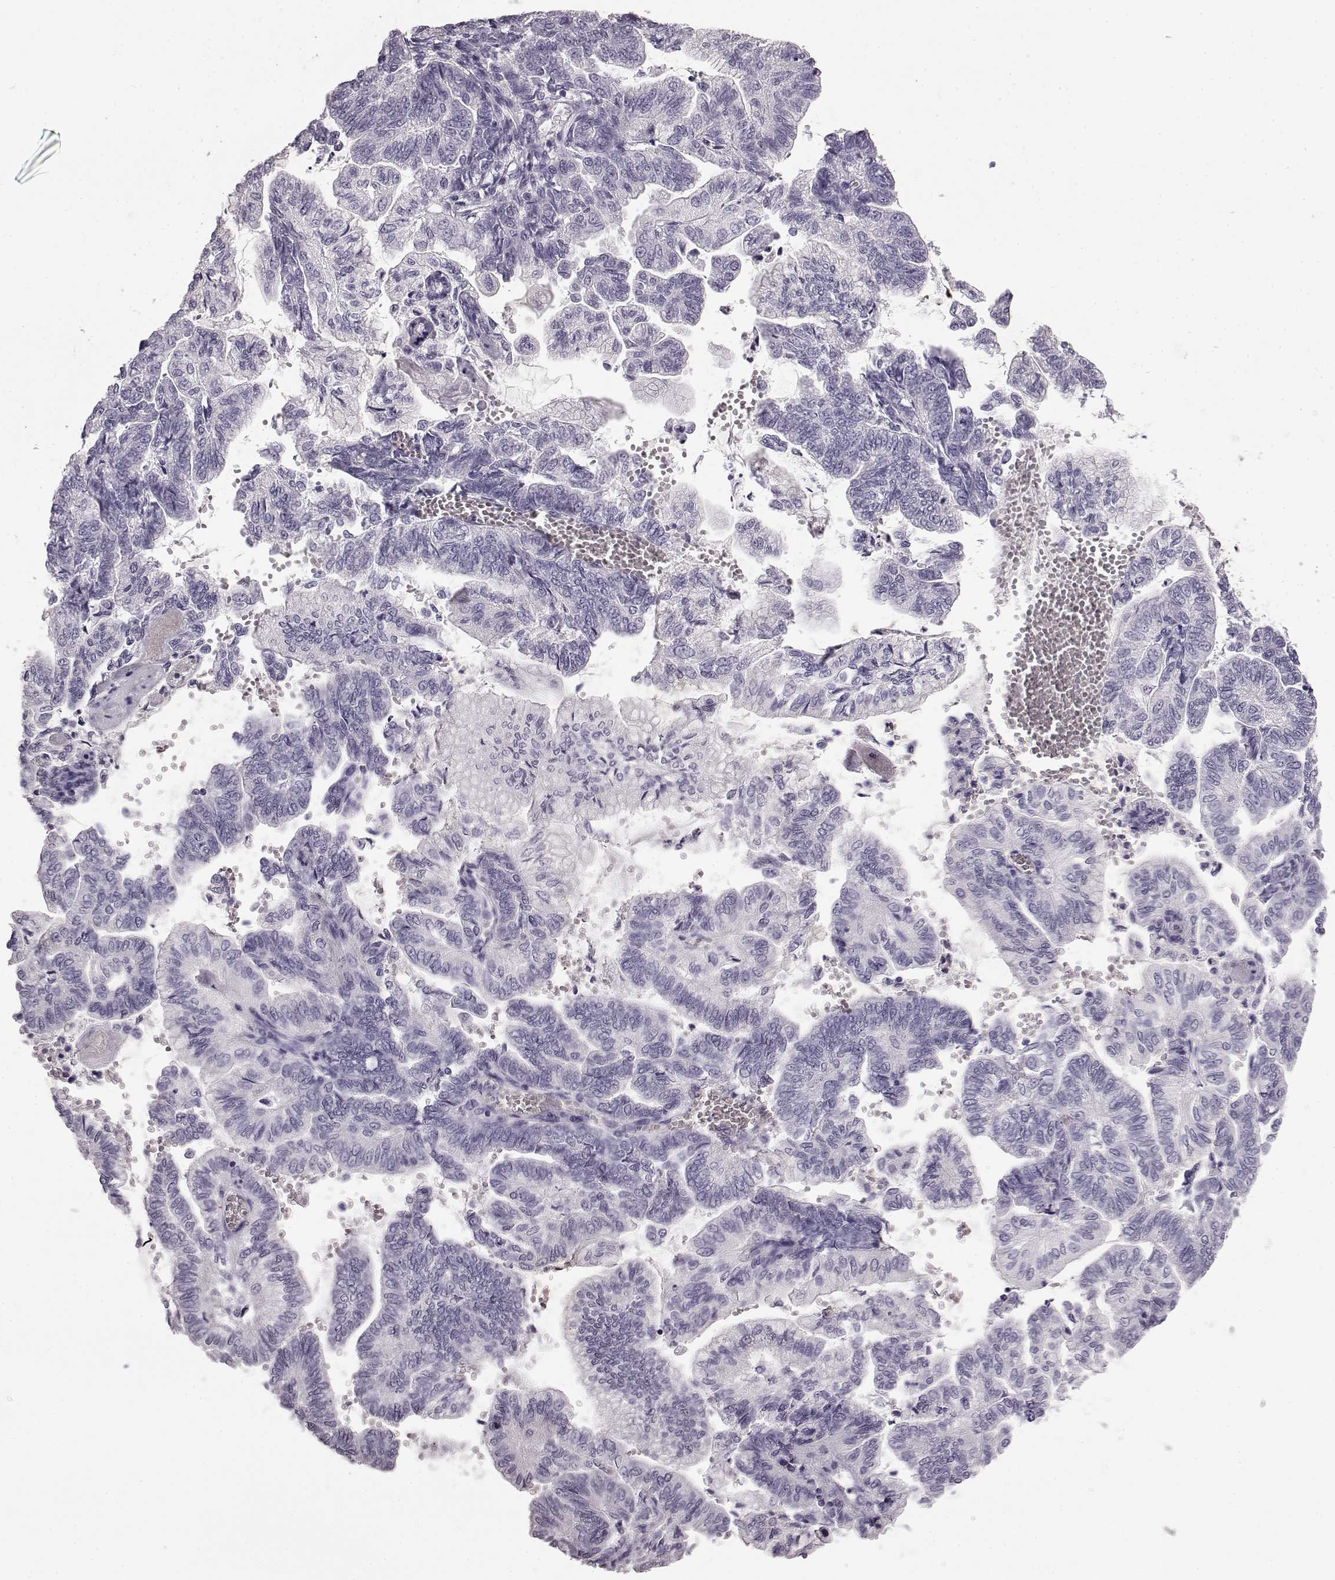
{"staining": {"intensity": "negative", "quantity": "none", "location": "none"}, "tissue": "stomach cancer", "cell_type": "Tumor cells", "image_type": "cancer", "snomed": [{"axis": "morphology", "description": "Adenocarcinoma, NOS"}, {"axis": "topography", "description": "Stomach"}], "caption": "Immunohistochemistry (IHC) histopathology image of stomach cancer stained for a protein (brown), which exhibits no expression in tumor cells.", "gene": "AIPL1", "patient": {"sex": "male", "age": 83}}